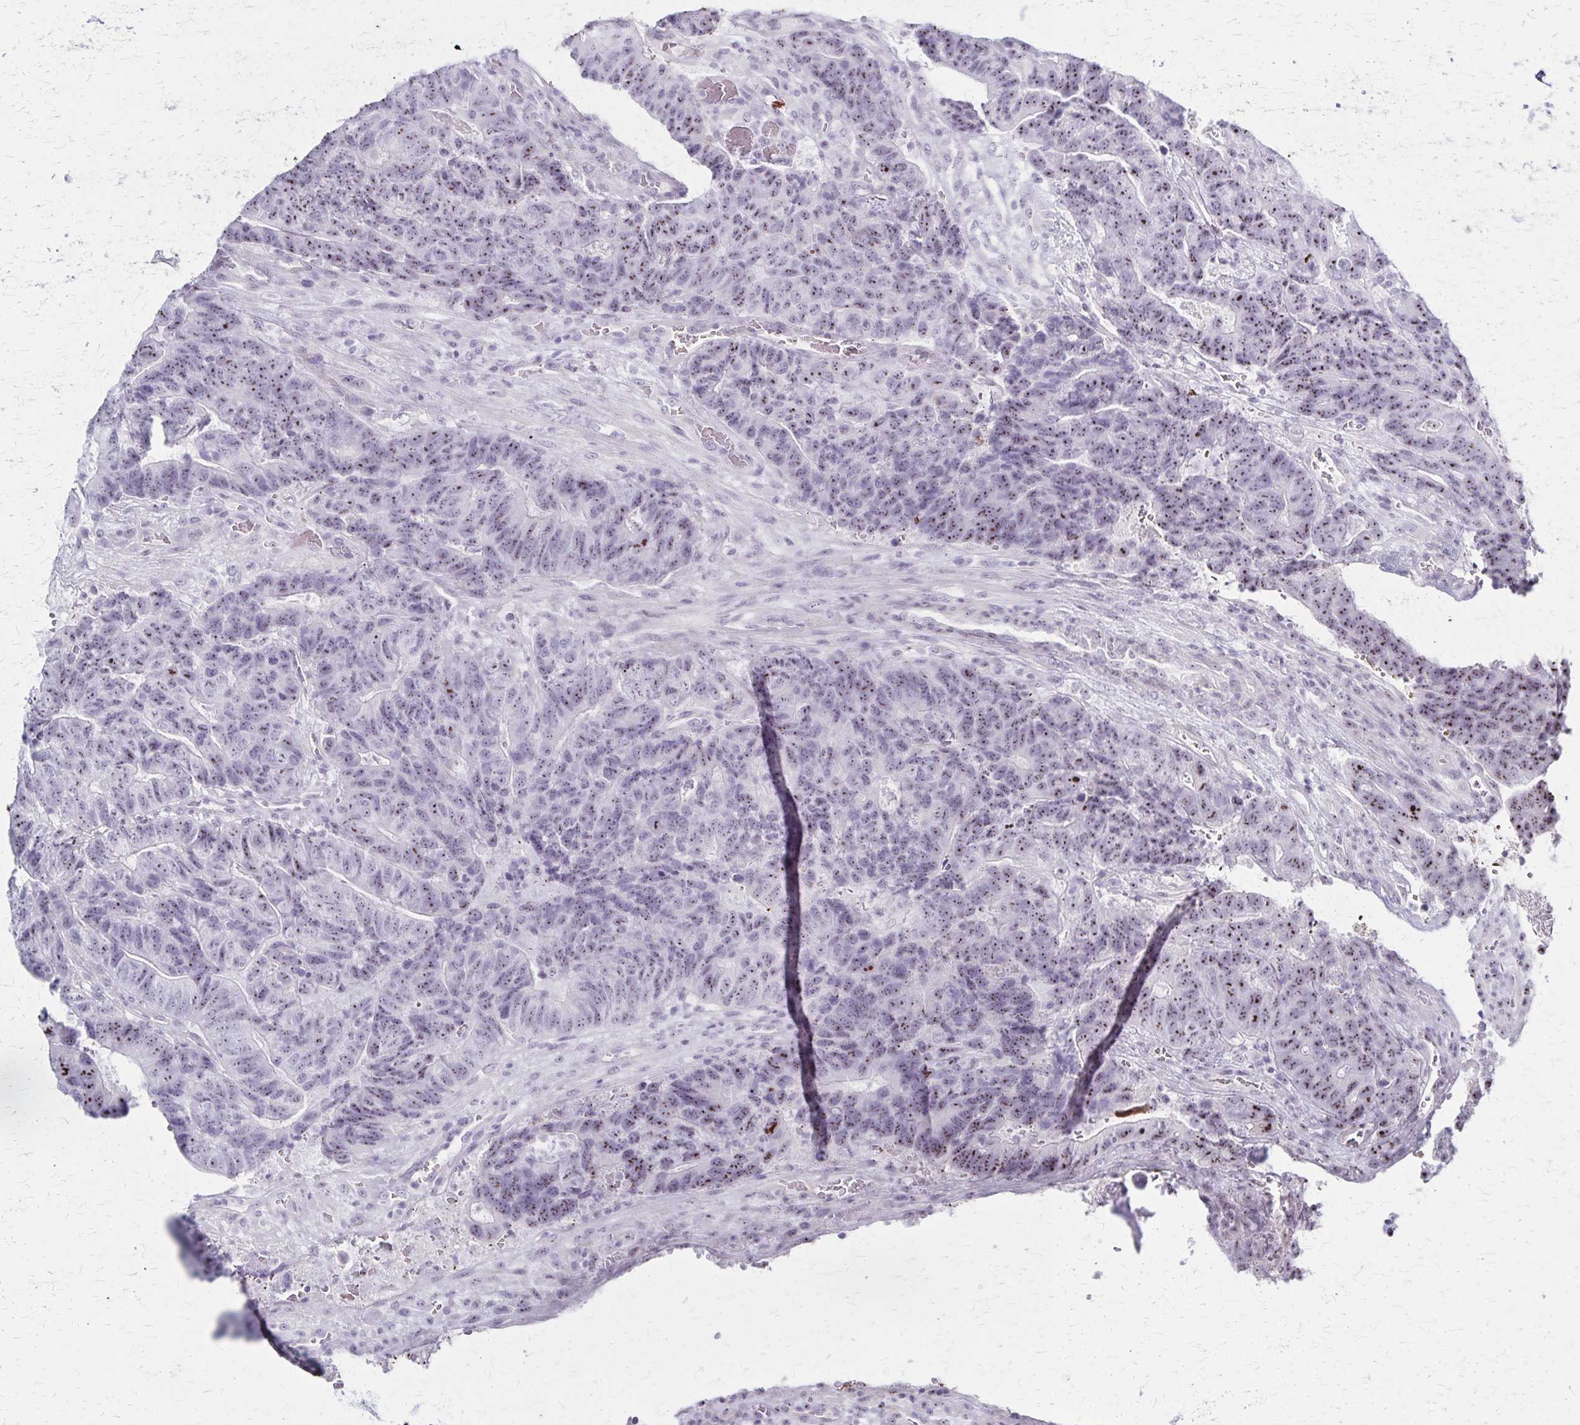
{"staining": {"intensity": "moderate", "quantity": ">75%", "location": "nuclear"}, "tissue": "colorectal cancer", "cell_type": "Tumor cells", "image_type": "cancer", "snomed": [{"axis": "morphology", "description": "Normal tissue, NOS"}, {"axis": "morphology", "description": "Adenocarcinoma, NOS"}, {"axis": "topography", "description": "Colon"}], "caption": "A brown stain labels moderate nuclear expression of a protein in human colorectal cancer tumor cells. (IHC, brightfield microscopy, high magnification).", "gene": "DLK2", "patient": {"sex": "female", "age": 48}}